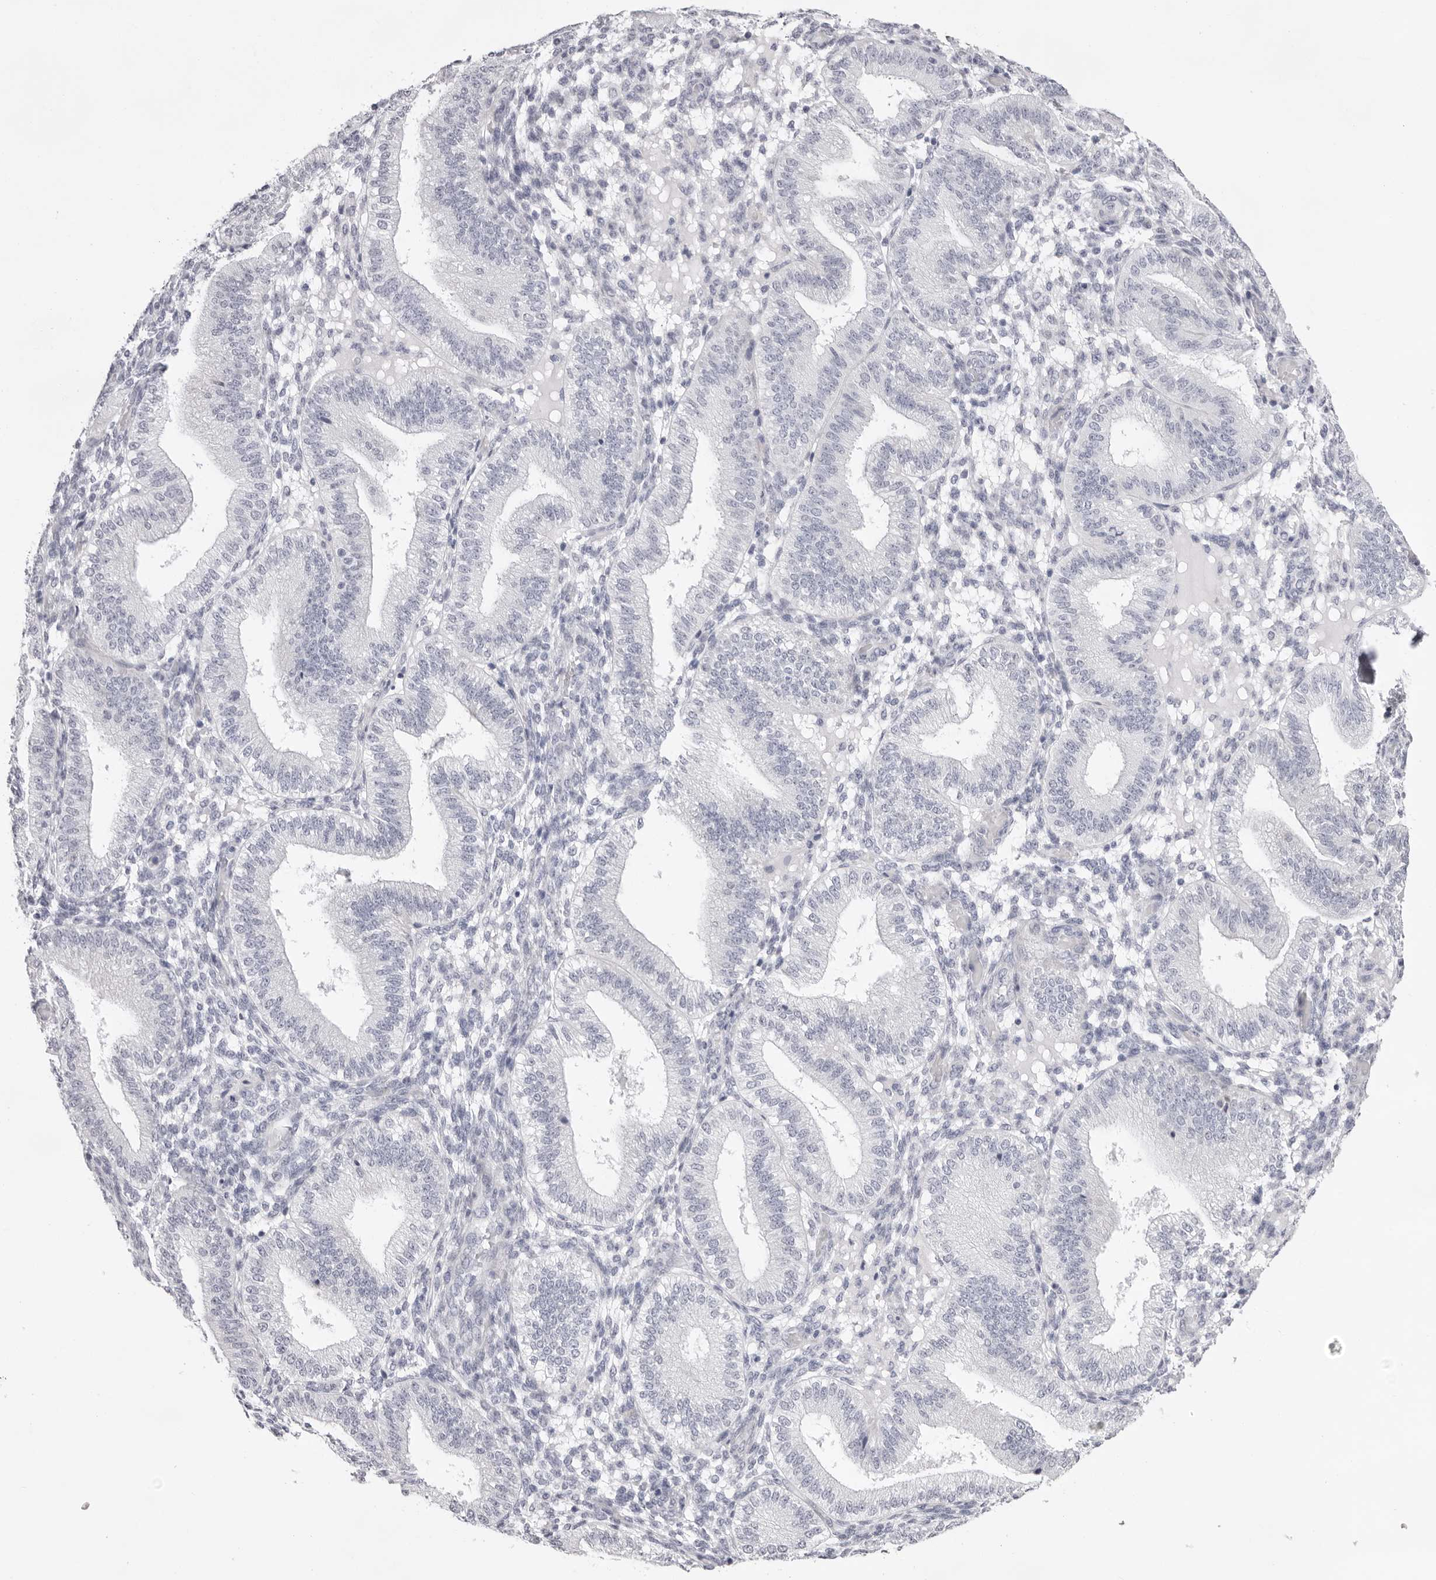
{"staining": {"intensity": "negative", "quantity": "none", "location": "none"}, "tissue": "endometrium", "cell_type": "Cells in endometrial stroma", "image_type": "normal", "snomed": [{"axis": "morphology", "description": "Normal tissue, NOS"}, {"axis": "topography", "description": "Endometrium"}], "caption": "A photomicrograph of human endometrium is negative for staining in cells in endometrial stroma. Brightfield microscopy of IHC stained with DAB (3,3'-diaminobenzidine) (brown) and hematoxylin (blue), captured at high magnification.", "gene": "SMIM2", "patient": {"sex": "female", "age": 39}}